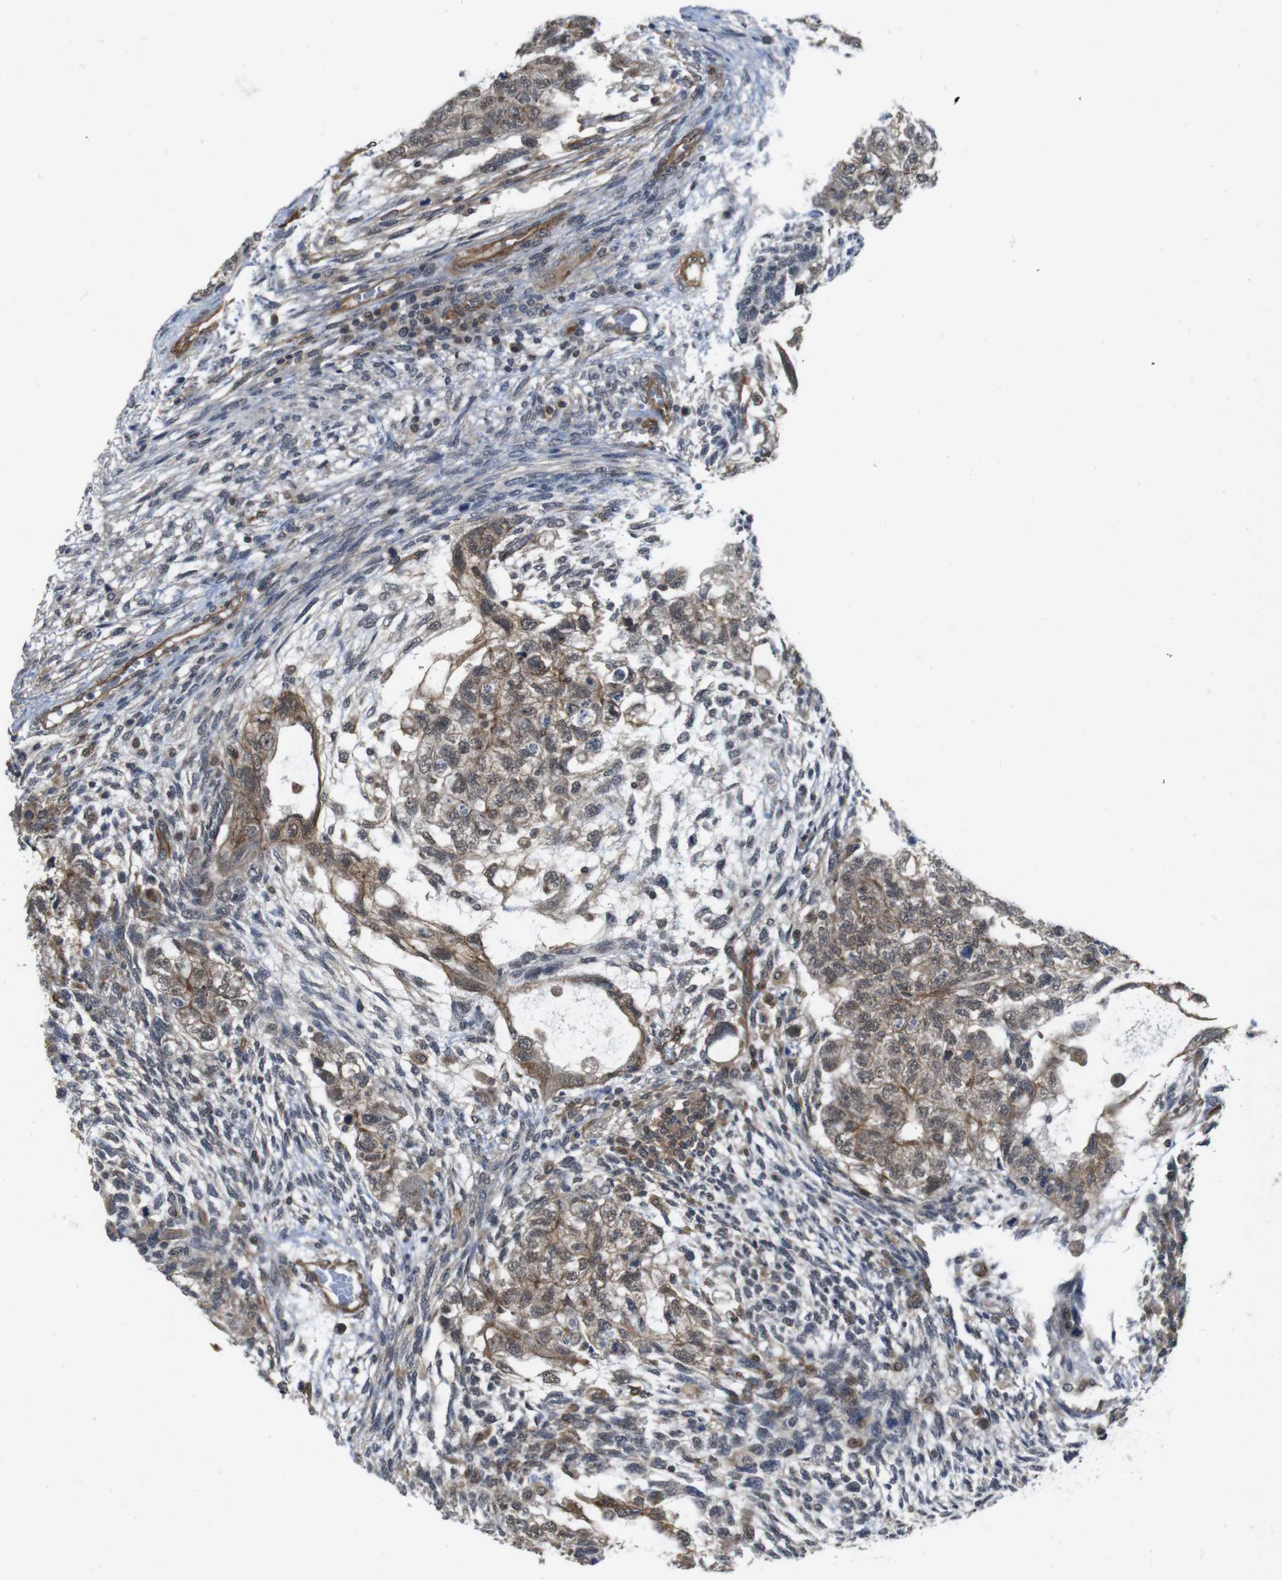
{"staining": {"intensity": "moderate", "quantity": ">75%", "location": "cytoplasmic/membranous"}, "tissue": "testis cancer", "cell_type": "Tumor cells", "image_type": "cancer", "snomed": [{"axis": "morphology", "description": "Normal tissue, NOS"}, {"axis": "morphology", "description": "Carcinoma, Embryonal, NOS"}, {"axis": "topography", "description": "Testis"}], "caption": "Immunohistochemistry (IHC) of testis cancer (embryonal carcinoma) demonstrates medium levels of moderate cytoplasmic/membranous positivity in approximately >75% of tumor cells. Immunohistochemistry (IHC) stains the protein of interest in brown and the nuclei are stained blue.", "gene": "ZDHHC5", "patient": {"sex": "male", "age": 36}}